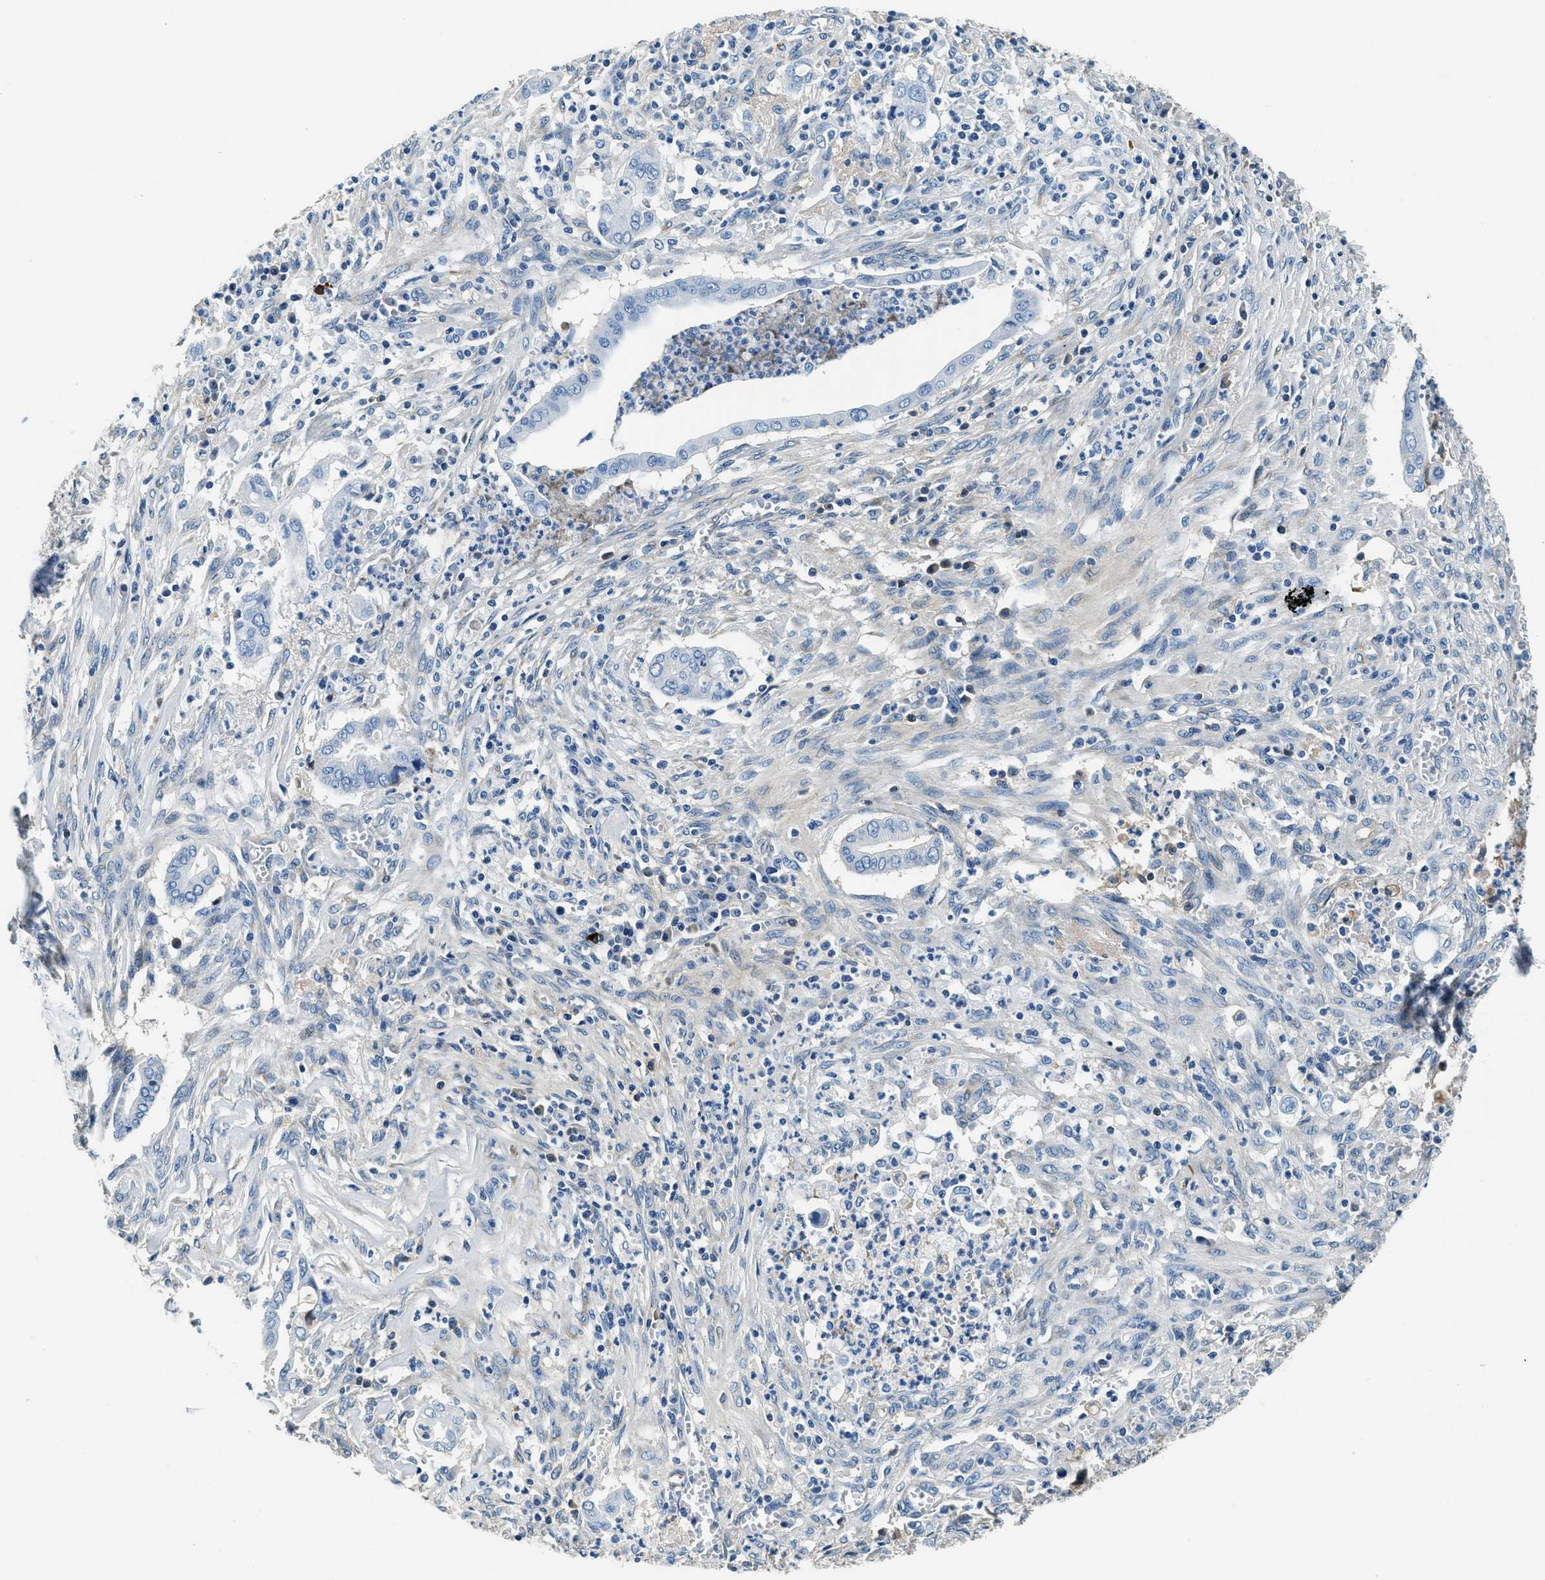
{"staining": {"intensity": "negative", "quantity": "none", "location": "none"}, "tissue": "cervical cancer", "cell_type": "Tumor cells", "image_type": "cancer", "snomed": [{"axis": "morphology", "description": "Adenocarcinoma, NOS"}, {"axis": "topography", "description": "Cervix"}], "caption": "A high-resolution histopathology image shows IHC staining of adenocarcinoma (cervical), which displays no significant expression in tumor cells.", "gene": "TMEM186", "patient": {"sex": "female", "age": 44}}